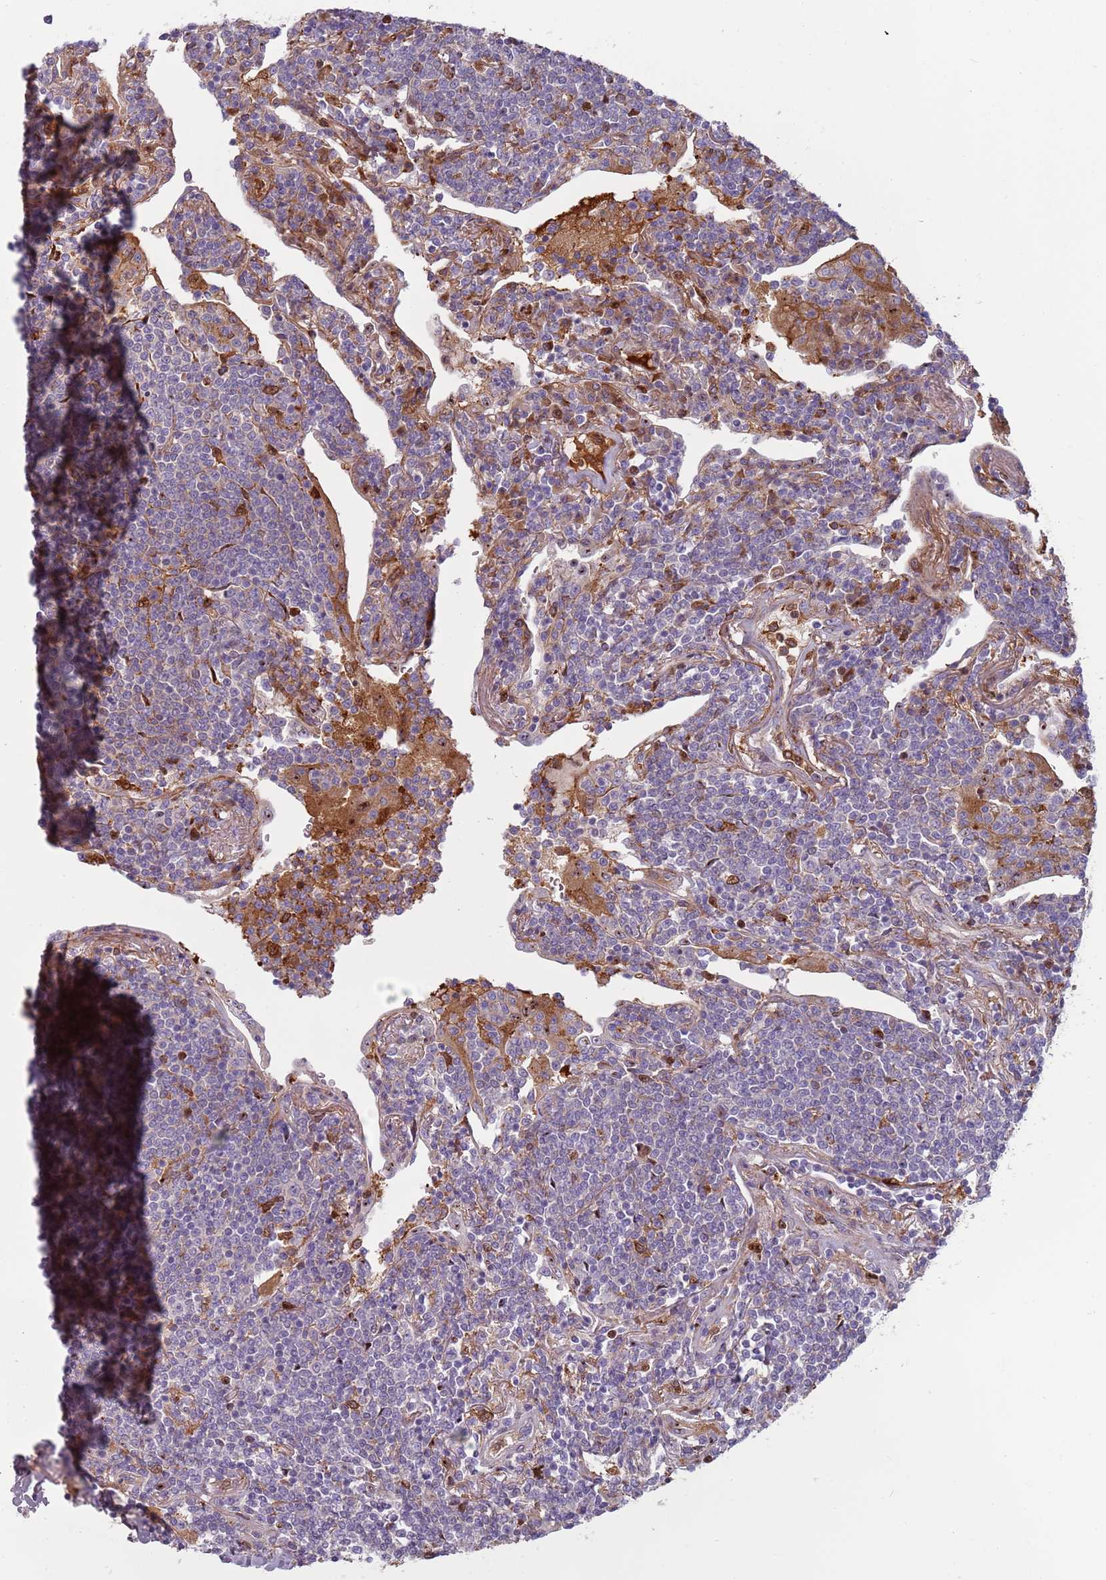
{"staining": {"intensity": "negative", "quantity": "none", "location": "none"}, "tissue": "lymphoma", "cell_type": "Tumor cells", "image_type": "cancer", "snomed": [{"axis": "morphology", "description": "Malignant lymphoma, non-Hodgkin's type, Low grade"}, {"axis": "topography", "description": "Lung"}], "caption": "The immunohistochemistry image has no significant staining in tumor cells of low-grade malignant lymphoma, non-Hodgkin's type tissue.", "gene": "NADK", "patient": {"sex": "female", "age": 71}}